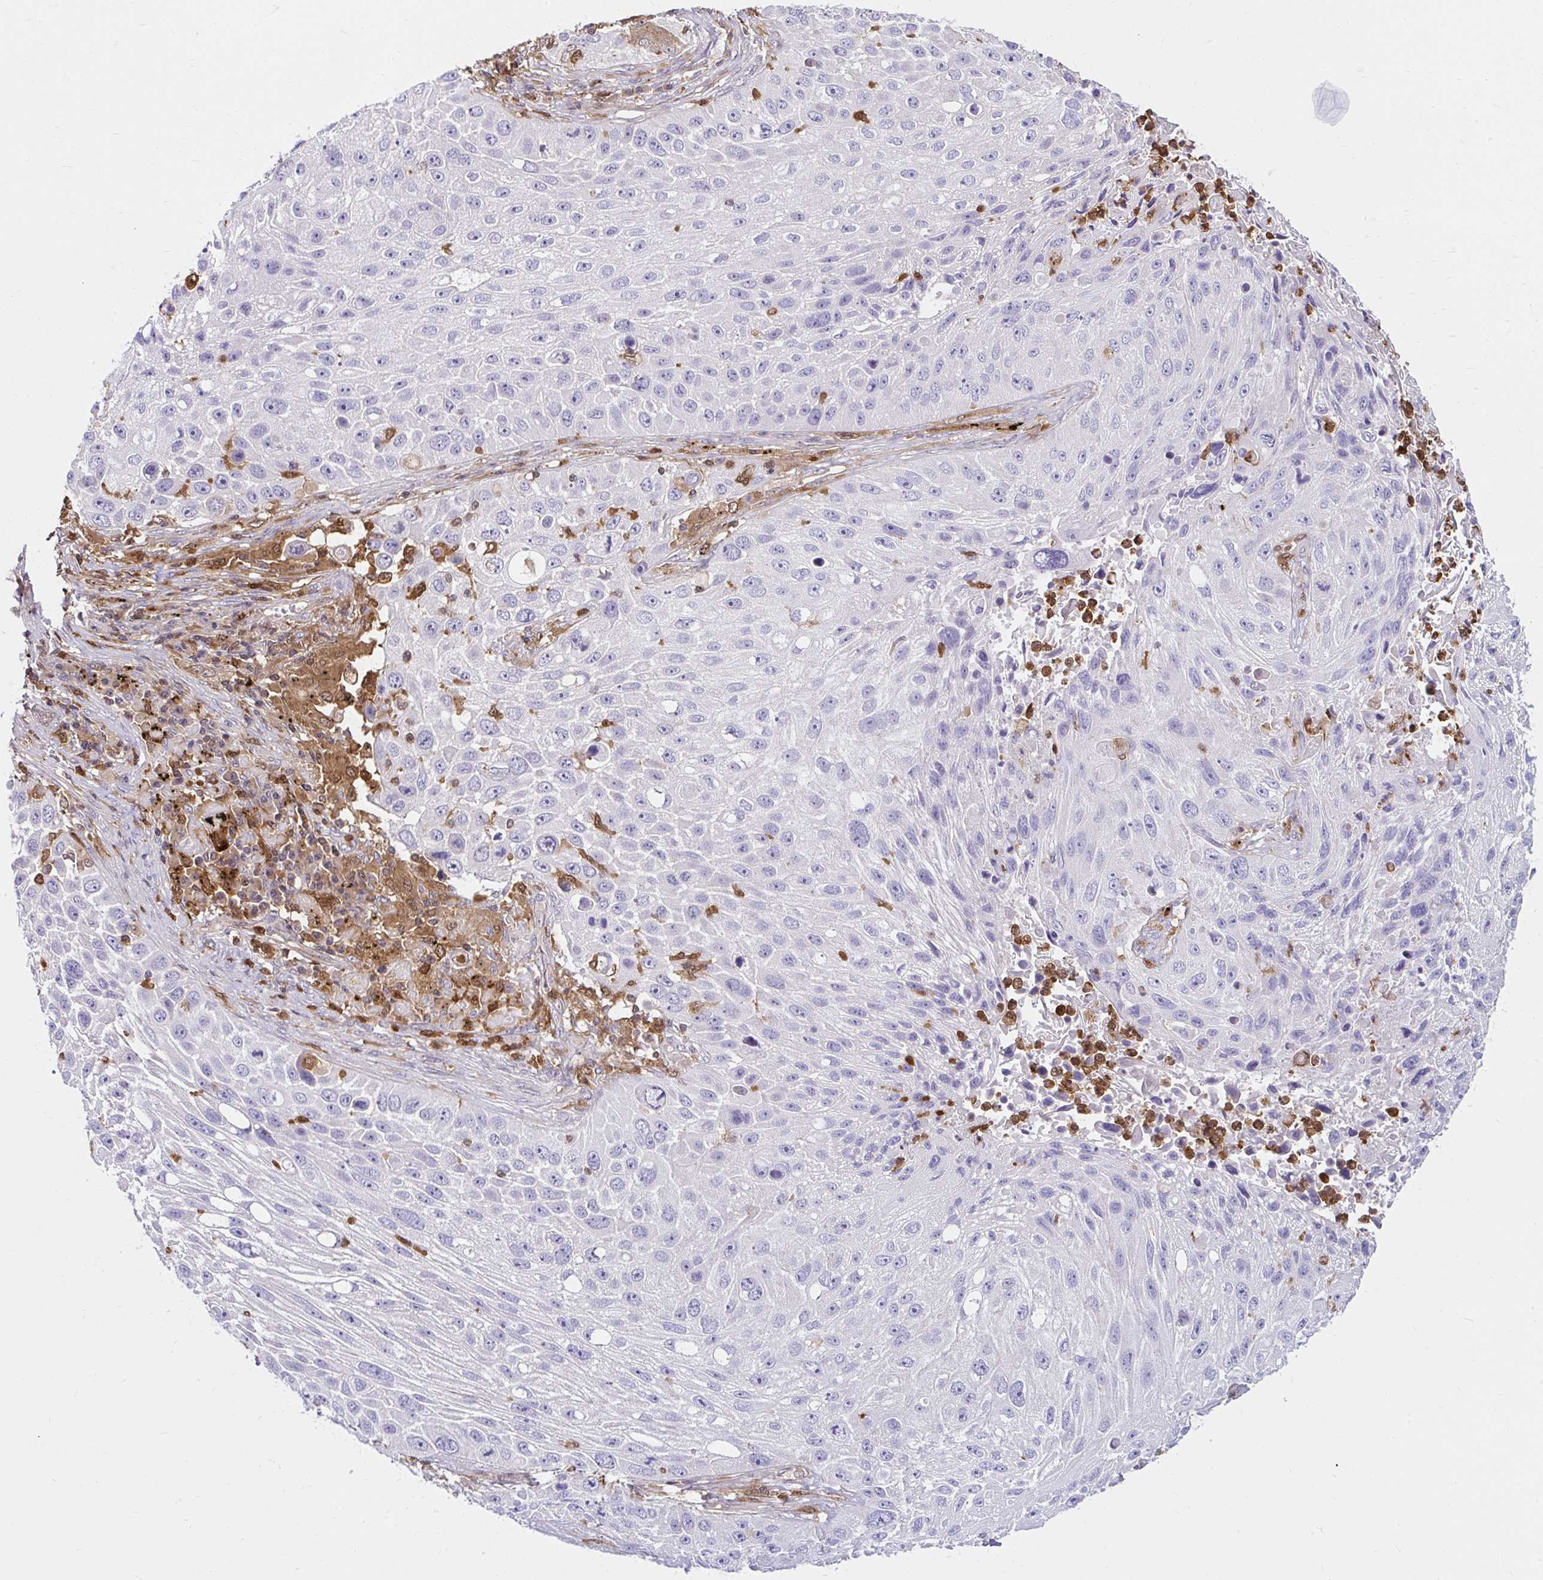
{"staining": {"intensity": "negative", "quantity": "none", "location": "none"}, "tissue": "lung cancer", "cell_type": "Tumor cells", "image_type": "cancer", "snomed": [{"axis": "morphology", "description": "Normal morphology"}, {"axis": "morphology", "description": "Squamous cell carcinoma, NOS"}, {"axis": "topography", "description": "Lymph node"}, {"axis": "topography", "description": "Lung"}], "caption": "High power microscopy histopathology image of an immunohistochemistry (IHC) micrograph of lung cancer (squamous cell carcinoma), revealing no significant positivity in tumor cells.", "gene": "PYCARD", "patient": {"sex": "male", "age": 67}}